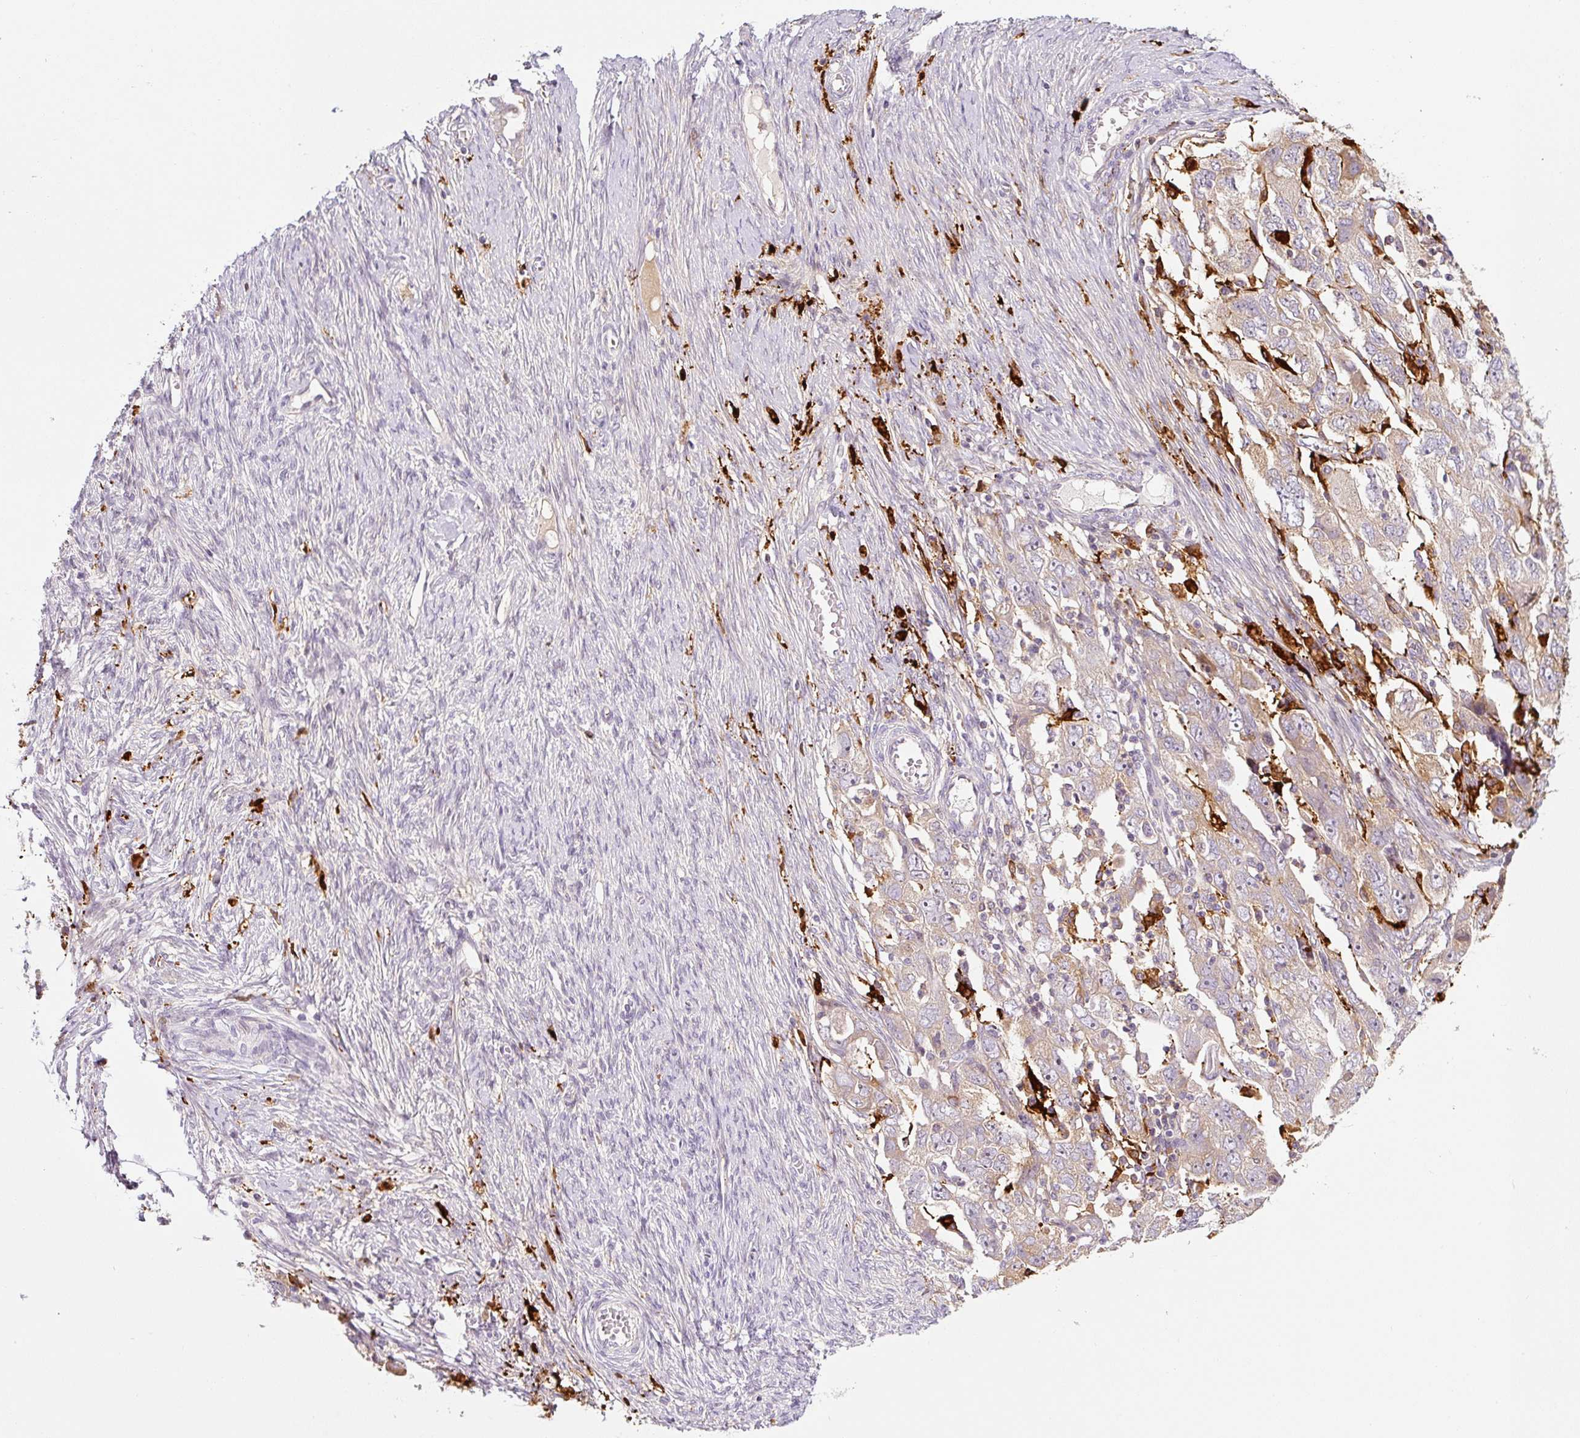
{"staining": {"intensity": "weak", "quantity": "<25%", "location": "cytoplasmic/membranous"}, "tissue": "ovarian cancer", "cell_type": "Tumor cells", "image_type": "cancer", "snomed": [{"axis": "morphology", "description": "Carcinoma, NOS"}, {"axis": "morphology", "description": "Cystadenocarcinoma, serous, NOS"}, {"axis": "topography", "description": "Ovary"}], "caption": "DAB immunohistochemical staining of human serous cystadenocarcinoma (ovarian) reveals no significant positivity in tumor cells.", "gene": "FUT10", "patient": {"sex": "female", "age": 69}}